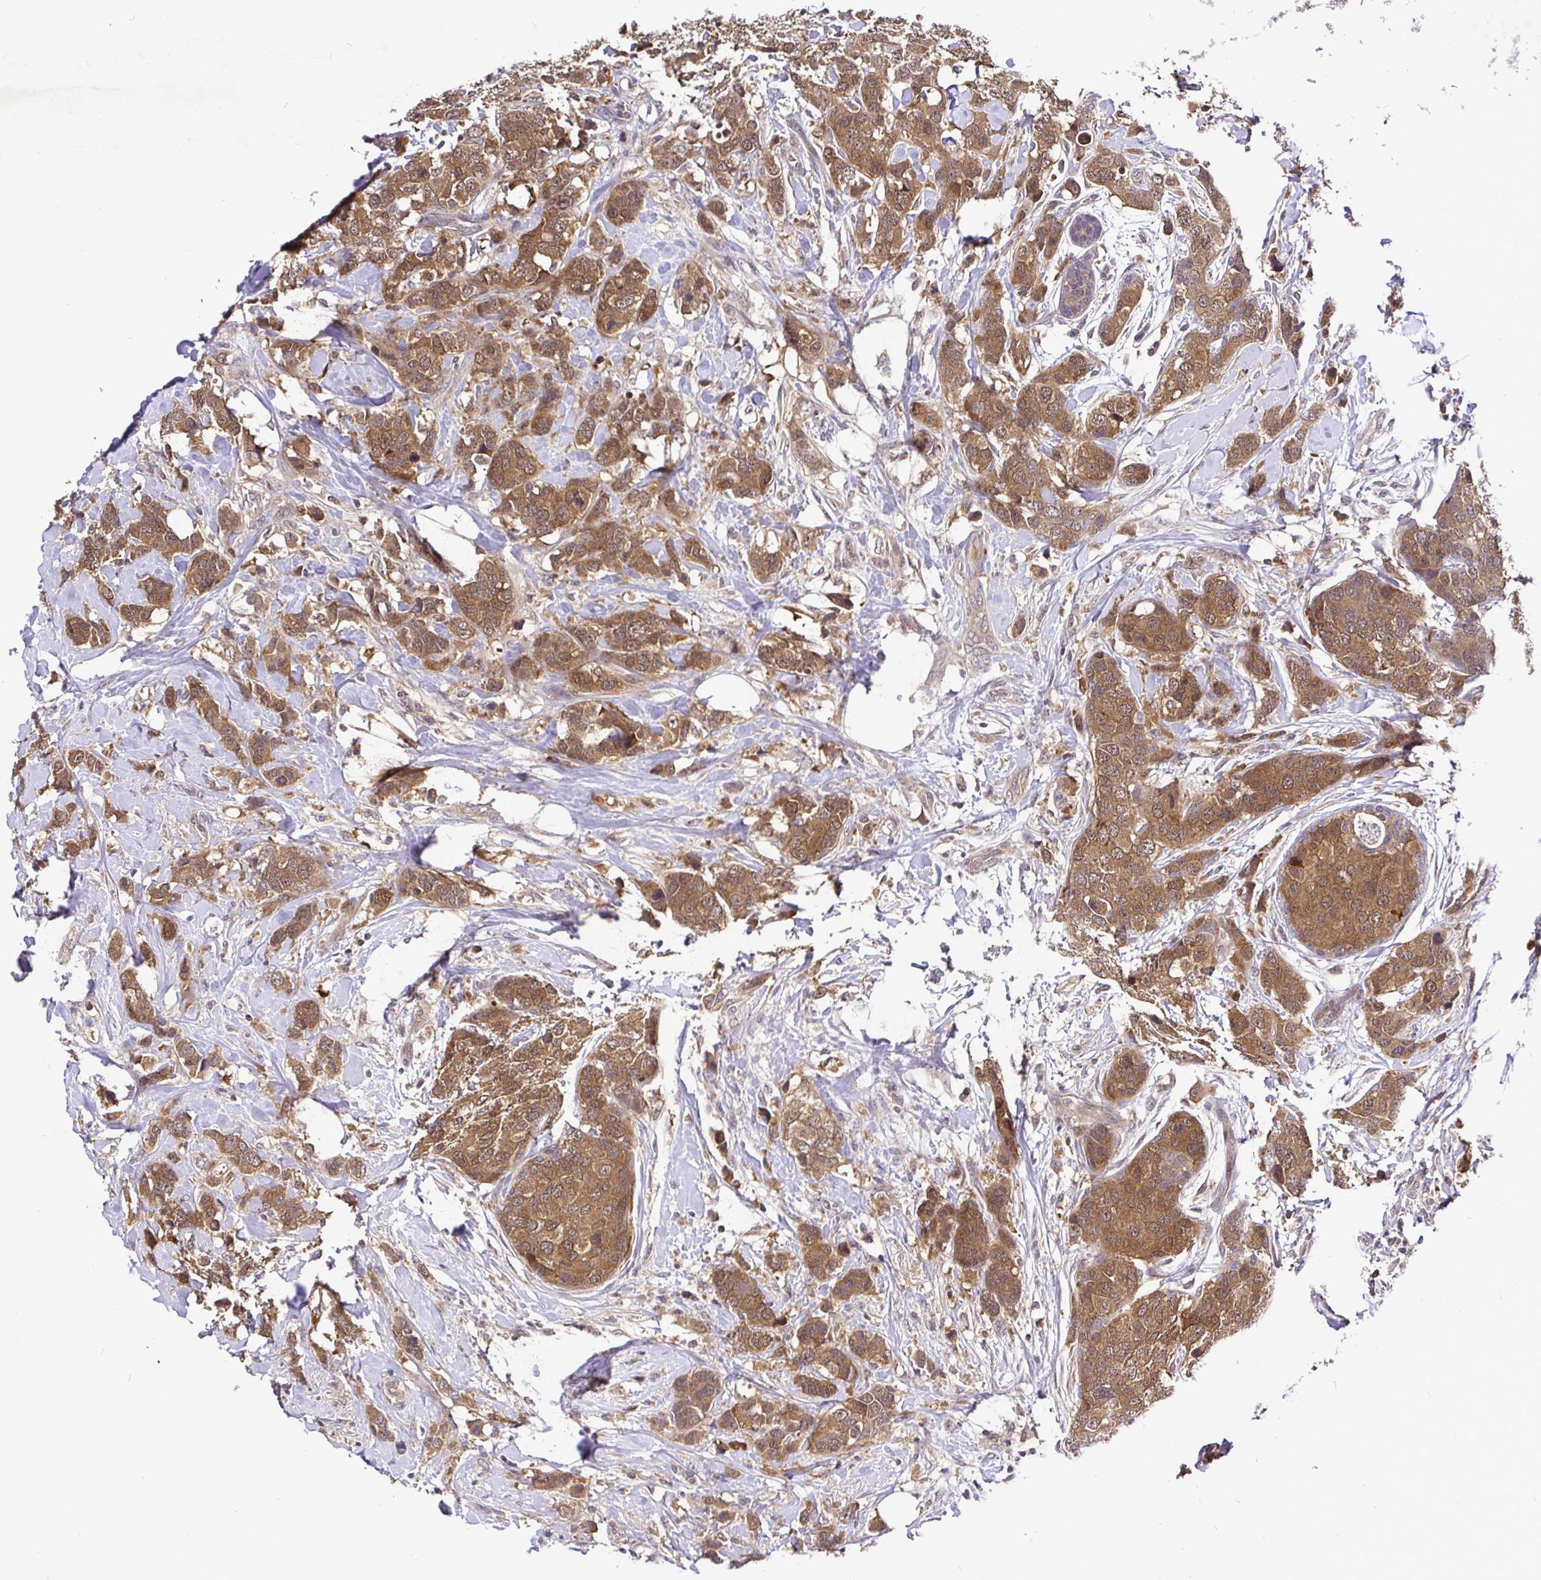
{"staining": {"intensity": "moderate", "quantity": ">75%", "location": "cytoplasmic/membranous,nuclear"}, "tissue": "breast cancer", "cell_type": "Tumor cells", "image_type": "cancer", "snomed": [{"axis": "morphology", "description": "Lobular carcinoma"}, {"axis": "topography", "description": "Breast"}], "caption": "High-magnification brightfield microscopy of breast cancer stained with DAB (brown) and counterstained with hematoxylin (blue). tumor cells exhibit moderate cytoplasmic/membranous and nuclear positivity is appreciated in approximately>75% of cells.", "gene": "UBE2M", "patient": {"sex": "female", "age": 59}}